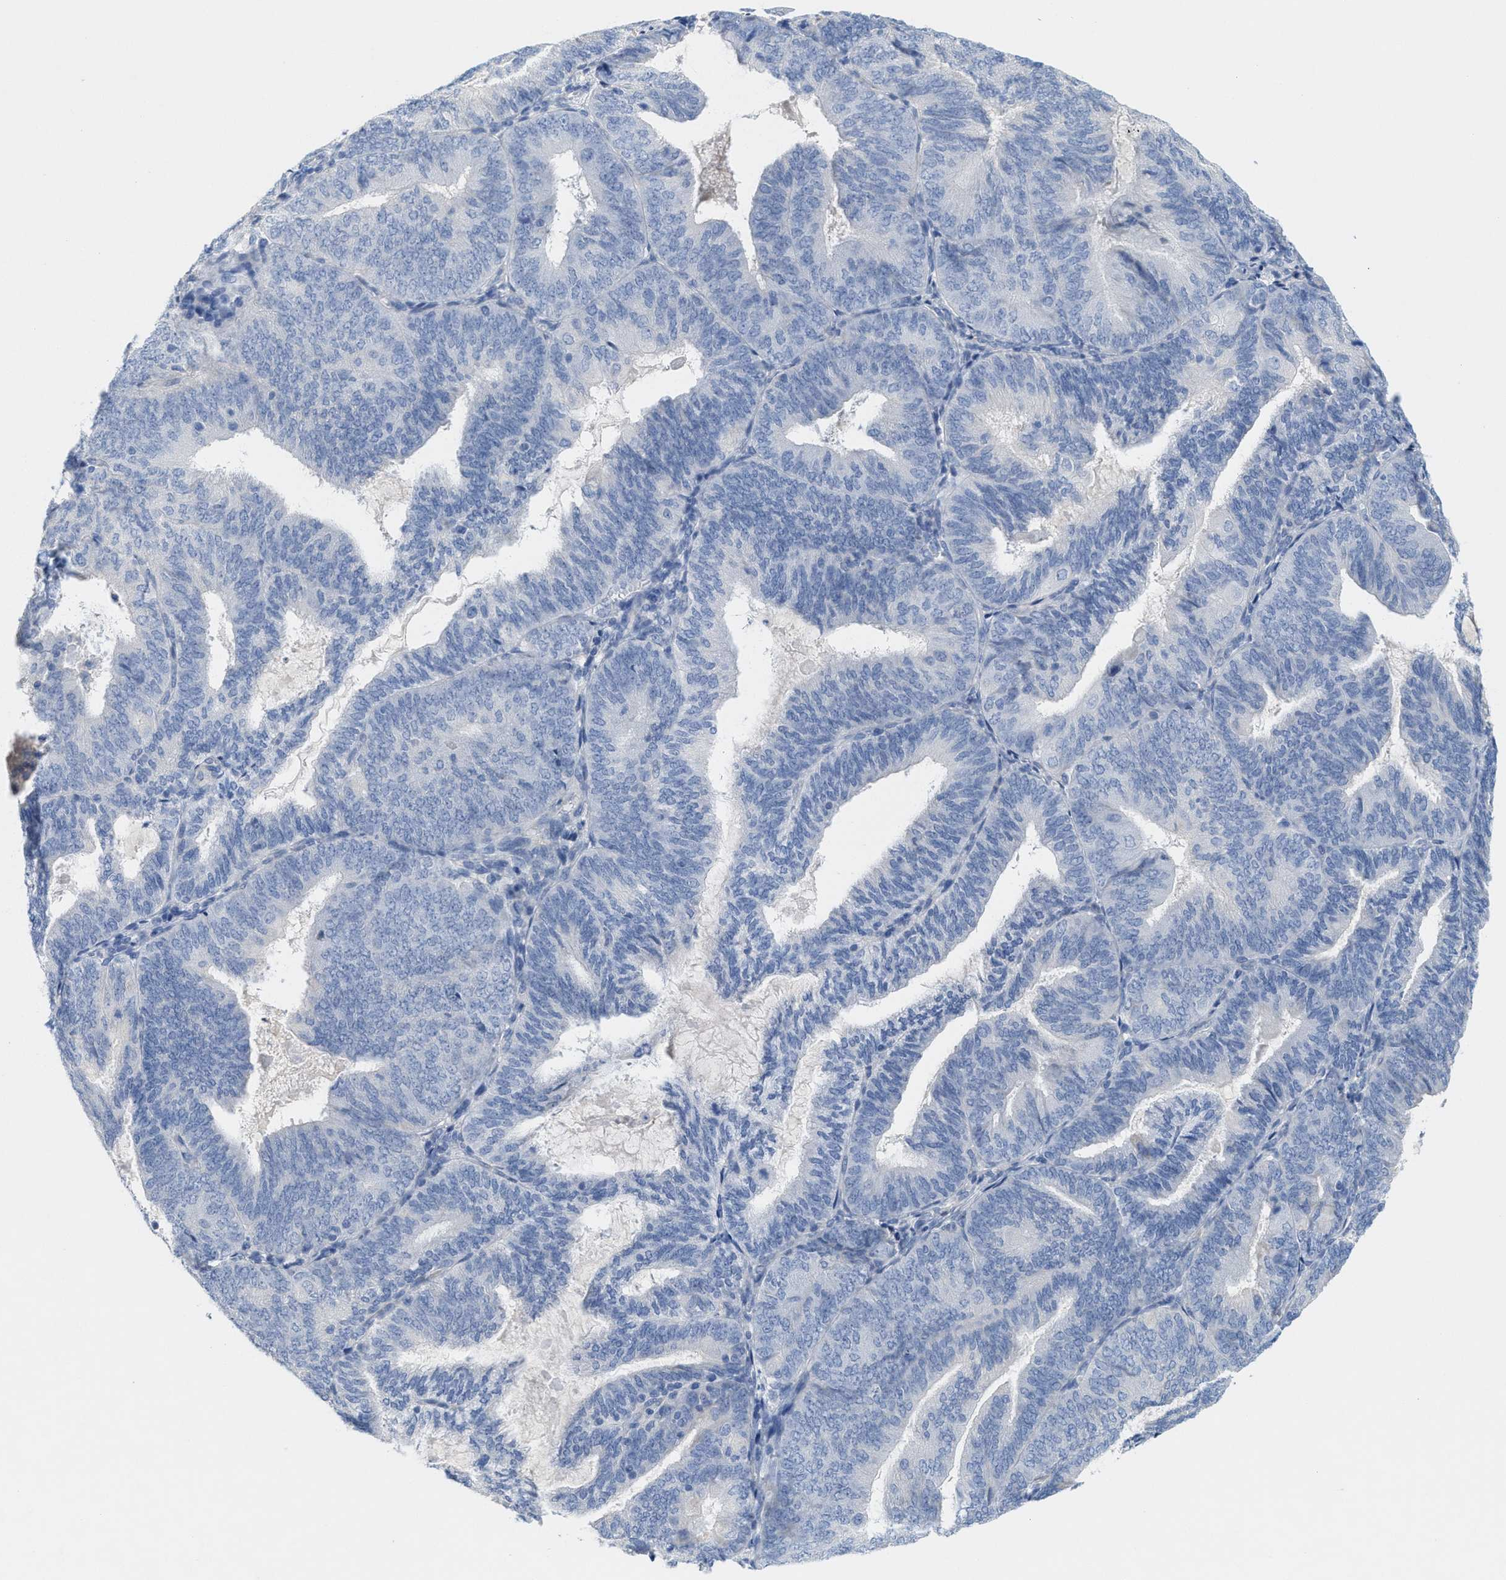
{"staining": {"intensity": "negative", "quantity": "none", "location": "none"}, "tissue": "endometrial cancer", "cell_type": "Tumor cells", "image_type": "cancer", "snomed": [{"axis": "morphology", "description": "Adenocarcinoma, NOS"}, {"axis": "topography", "description": "Endometrium"}], "caption": "A micrograph of human endometrial cancer is negative for staining in tumor cells.", "gene": "CPA2", "patient": {"sex": "female", "age": 81}}